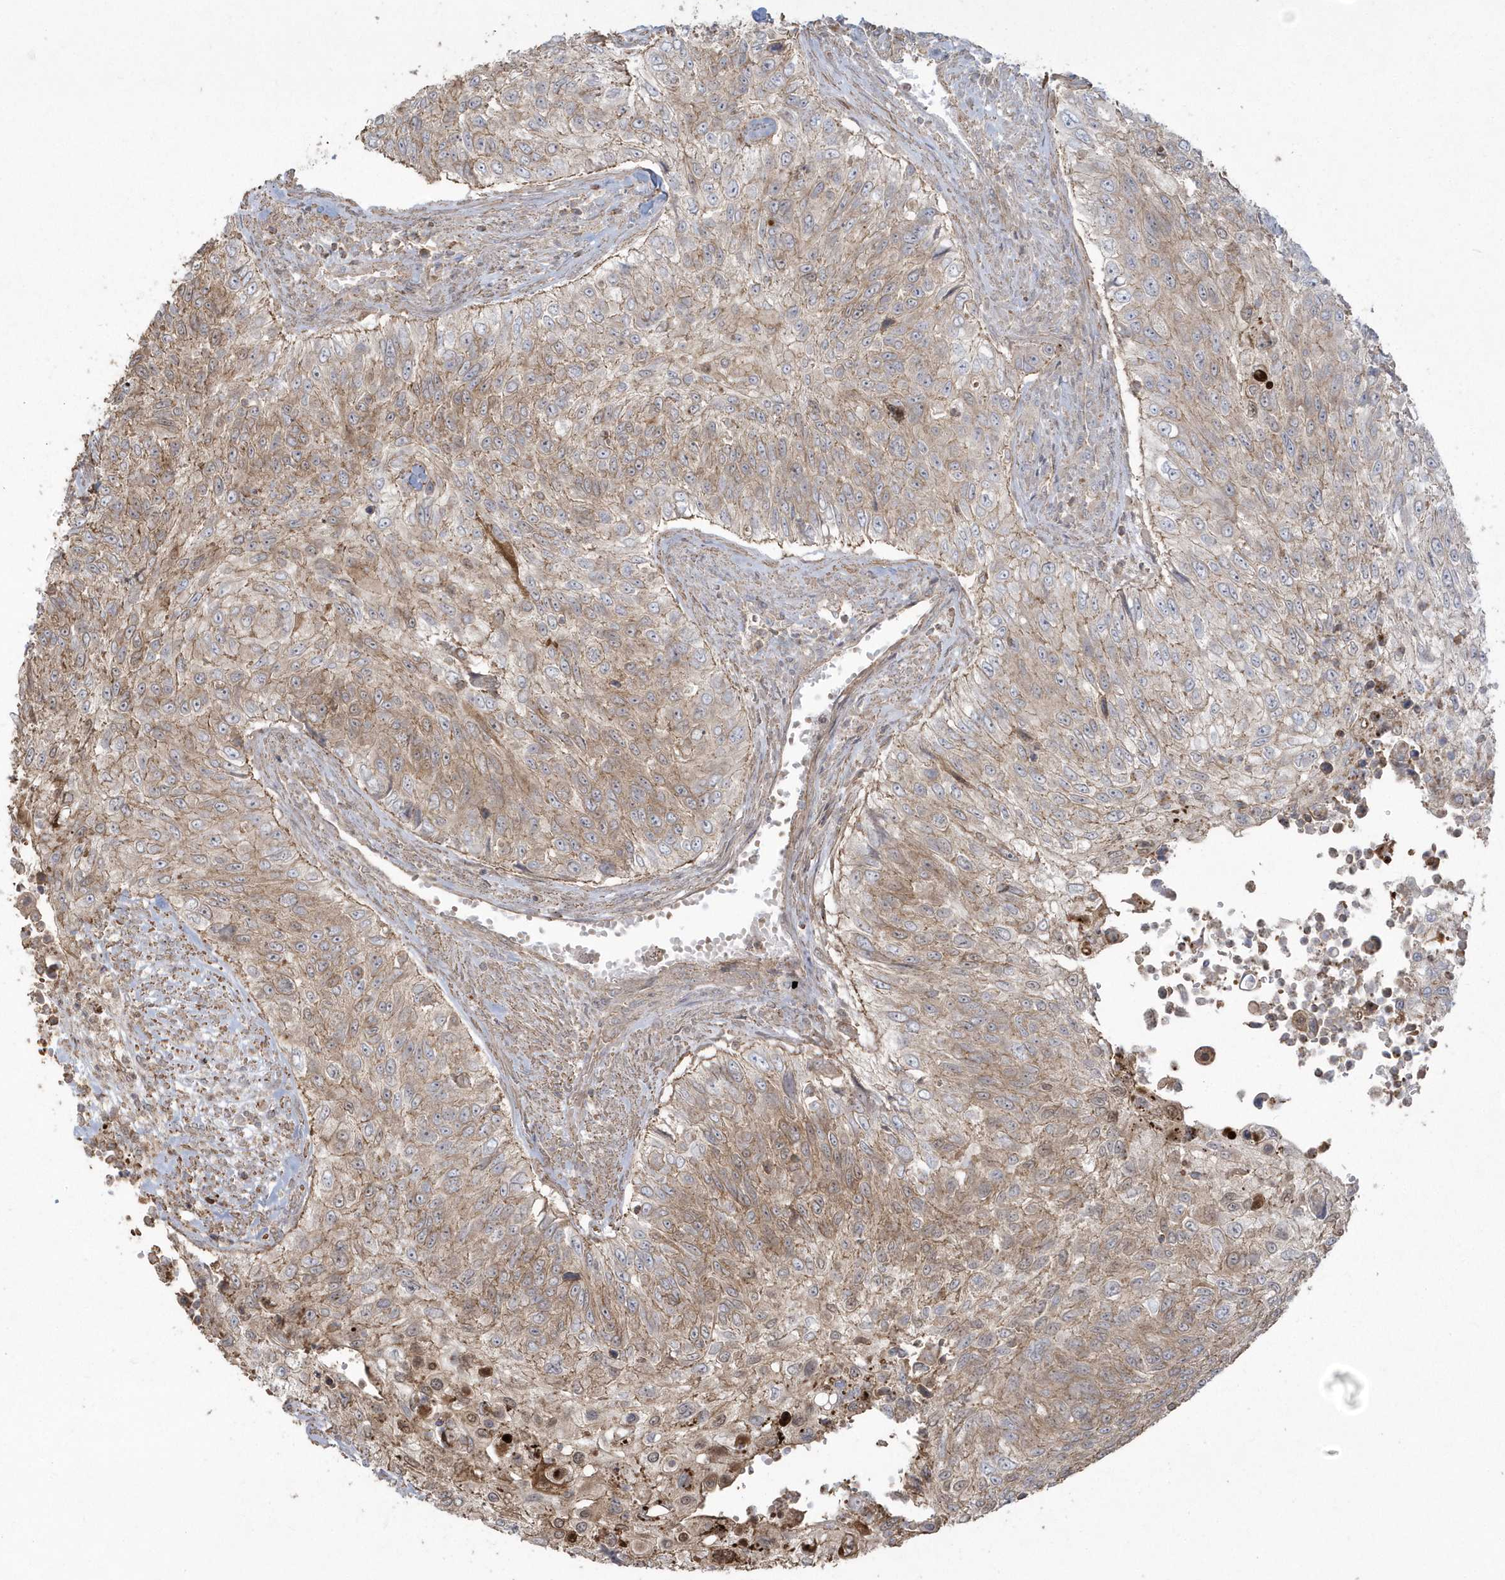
{"staining": {"intensity": "weak", "quantity": "25%-75%", "location": "cytoplasmic/membranous"}, "tissue": "urothelial cancer", "cell_type": "Tumor cells", "image_type": "cancer", "snomed": [{"axis": "morphology", "description": "Urothelial carcinoma, High grade"}, {"axis": "topography", "description": "Urinary bladder"}], "caption": "High-grade urothelial carcinoma stained with DAB immunohistochemistry reveals low levels of weak cytoplasmic/membranous expression in about 25%-75% of tumor cells.", "gene": "ARMC8", "patient": {"sex": "female", "age": 60}}